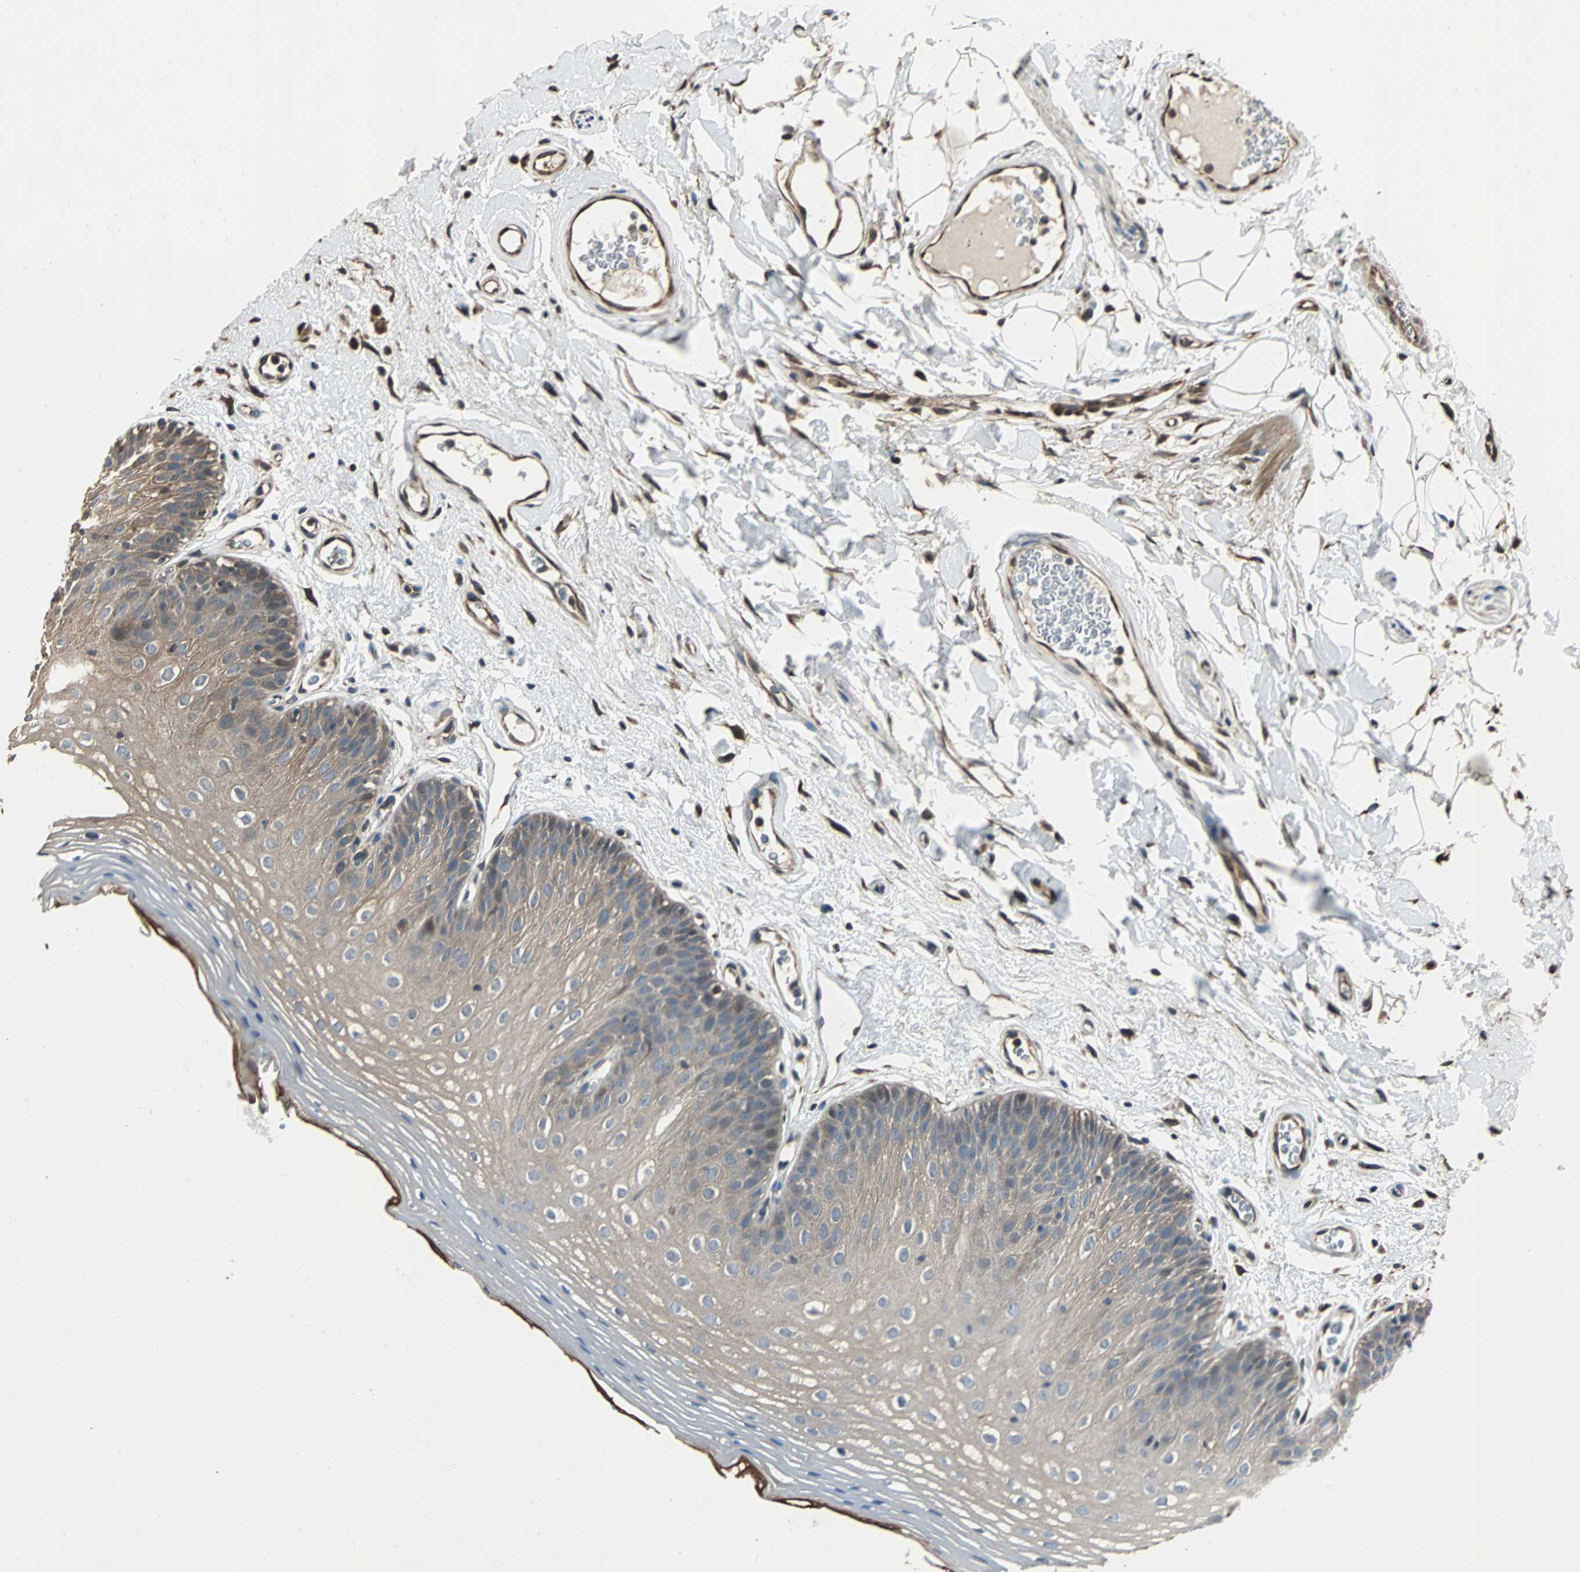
{"staining": {"intensity": "weak", "quantity": ">75%", "location": "cytoplasmic/membranous"}, "tissue": "oral mucosa", "cell_type": "Squamous epithelial cells", "image_type": "normal", "snomed": [{"axis": "morphology", "description": "Normal tissue, NOS"}, {"axis": "morphology", "description": "Squamous cell carcinoma, NOS"}, {"axis": "topography", "description": "Skeletal muscle"}, {"axis": "topography", "description": "Oral tissue"}], "caption": "An image of oral mucosa stained for a protein shows weak cytoplasmic/membranous brown staining in squamous epithelial cells.", "gene": "CHP1", "patient": {"sex": "male", "age": 71}}